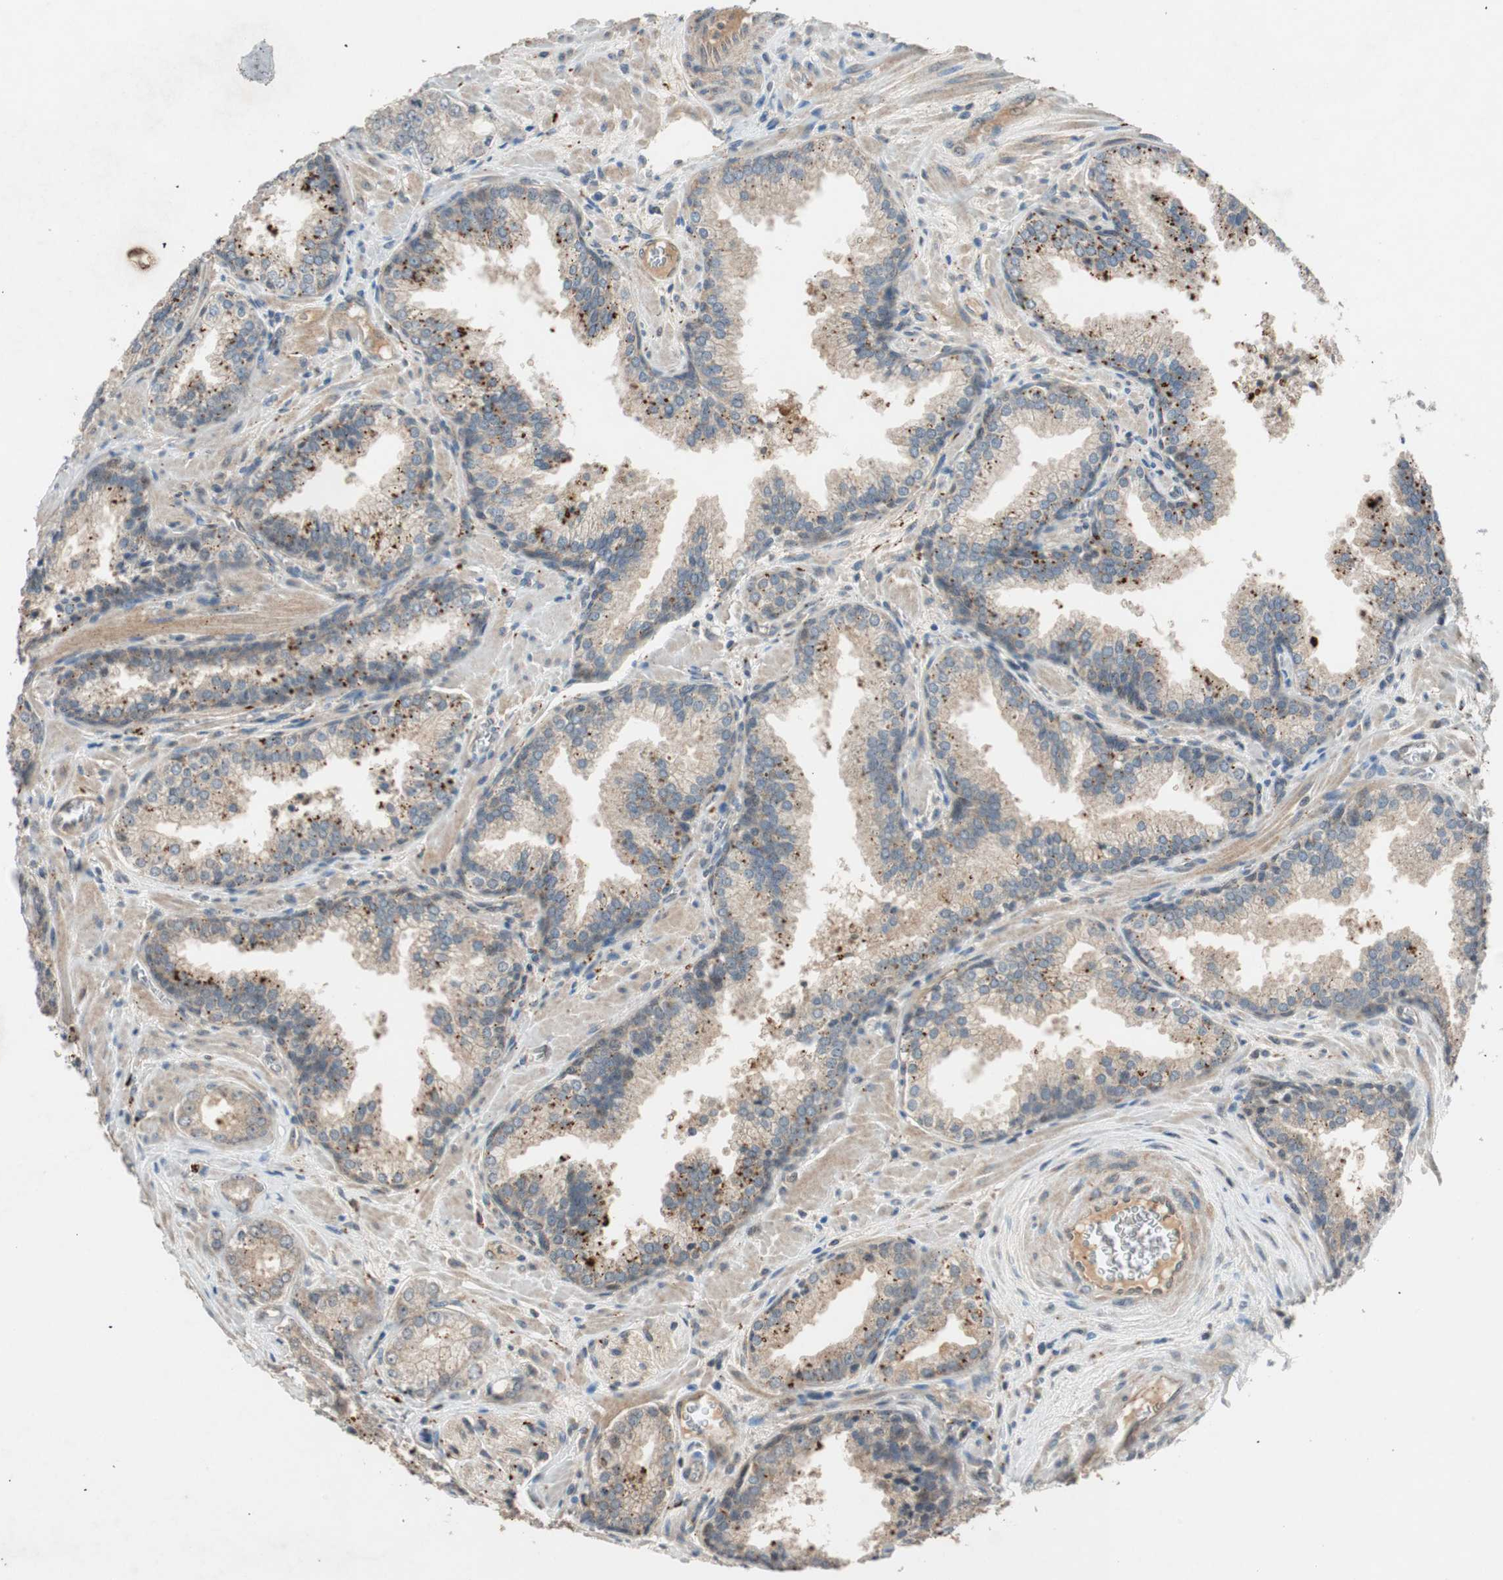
{"staining": {"intensity": "moderate", "quantity": ">75%", "location": "cytoplasmic/membranous"}, "tissue": "prostate cancer", "cell_type": "Tumor cells", "image_type": "cancer", "snomed": [{"axis": "morphology", "description": "Adenocarcinoma, Low grade"}, {"axis": "topography", "description": "Prostate"}], "caption": "This image displays adenocarcinoma (low-grade) (prostate) stained with immunohistochemistry (IHC) to label a protein in brown. The cytoplasmic/membranous of tumor cells show moderate positivity for the protein. Nuclei are counter-stained blue.", "gene": "GLB1", "patient": {"sex": "male", "age": 60}}